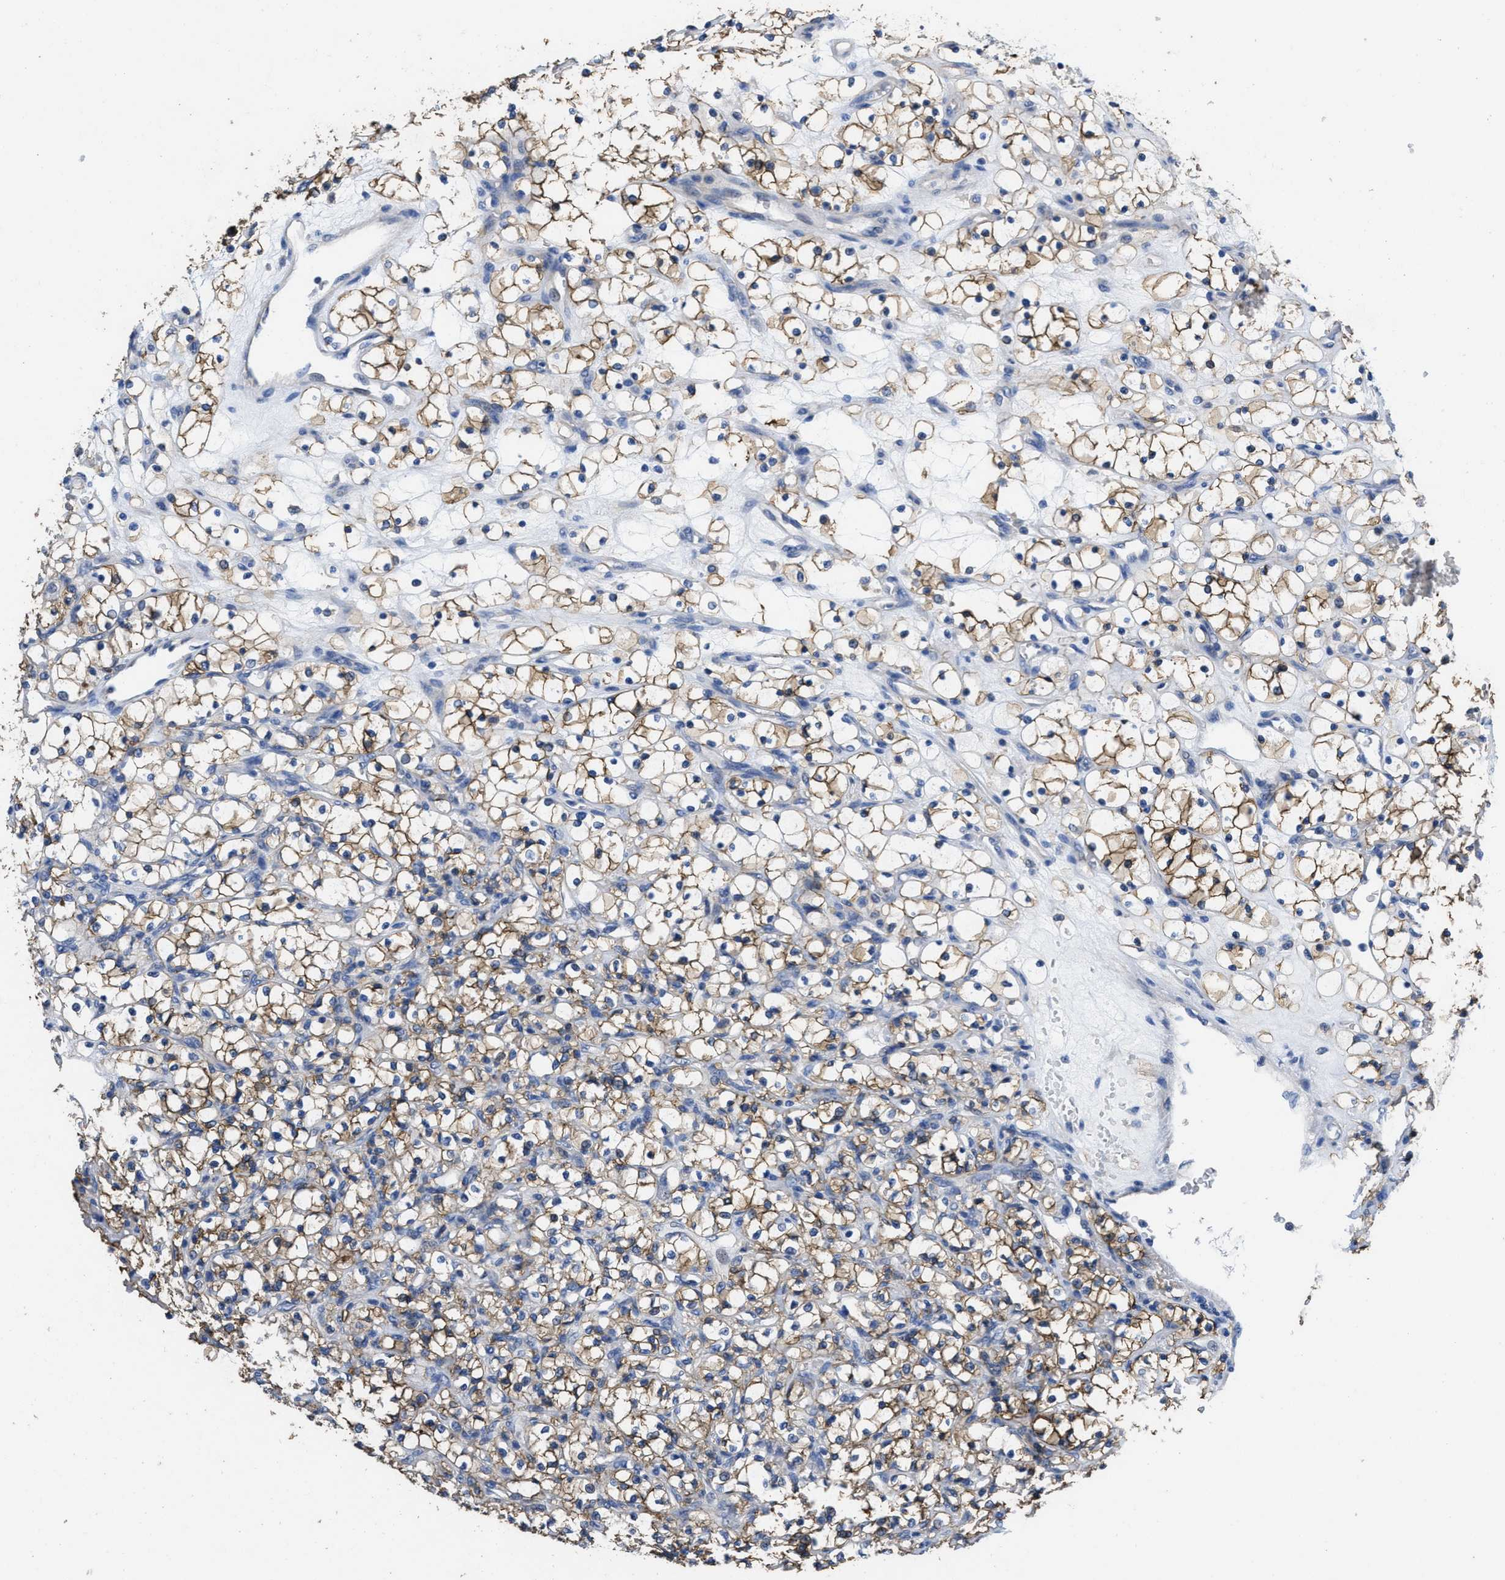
{"staining": {"intensity": "moderate", "quantity": ">75%", "location": "cytoplasmic/membranous"}, "tissue": "renal cancer", "cell_type": "Tumor cells", "image_type": "cancer", "snomed": [{"axis": "morphology", "description": "Adenocarcinoma, NOS"}, {"axis": "topography", "description": "Kidney"}], "caption": "This photomicrograph shows IHC staining of renal cancer (adenocarcinoma), with medium moderate cytoplasmic/membranous expression in approximately >75% of tumor cells.", "gene": "CA9", "patient": {"sex": "female", "age": 69}}